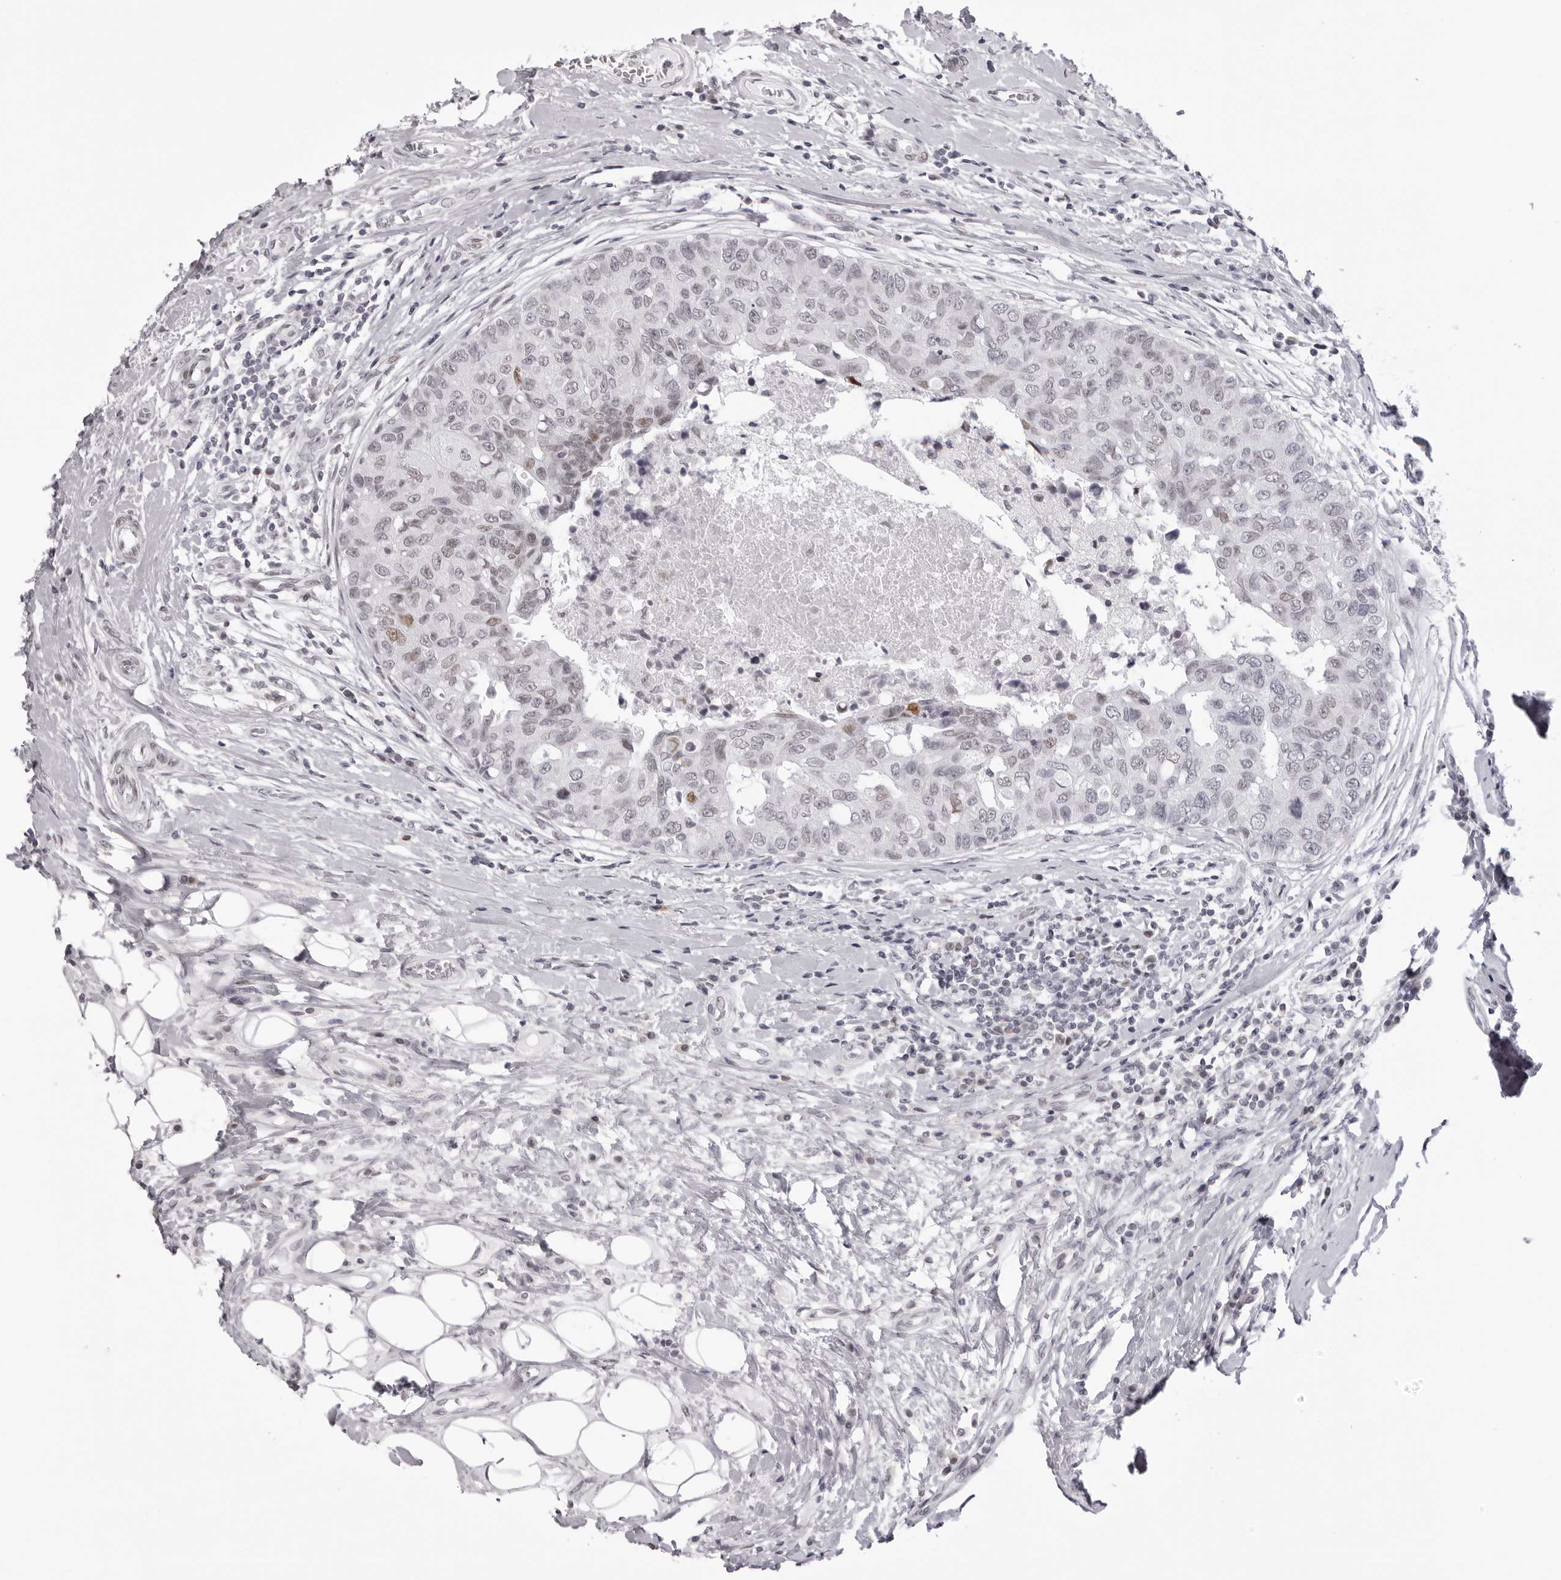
{"staining": {"intensity": "negative", "quantity": "none", "location": "none"}, "tissue": "breast cancer", "cell_type": "Tumor cells", "image_type": "cancer", "snomed": [{"axis": "morphology", "description": "Duct carcinoma"}, {"axis": "topography", "description": "Breast"}], "caption": "IHC of human infiltrating ductal carcinoma (breast) exhibits no expression in tumor cells. (Brightfield microscopy of DAB (3,3'-diaminobenzidine) immunohistochemistry (IHC) at high magnification).", "gene": "MAFK", "patient": {"sex": "female", "age": 27}}